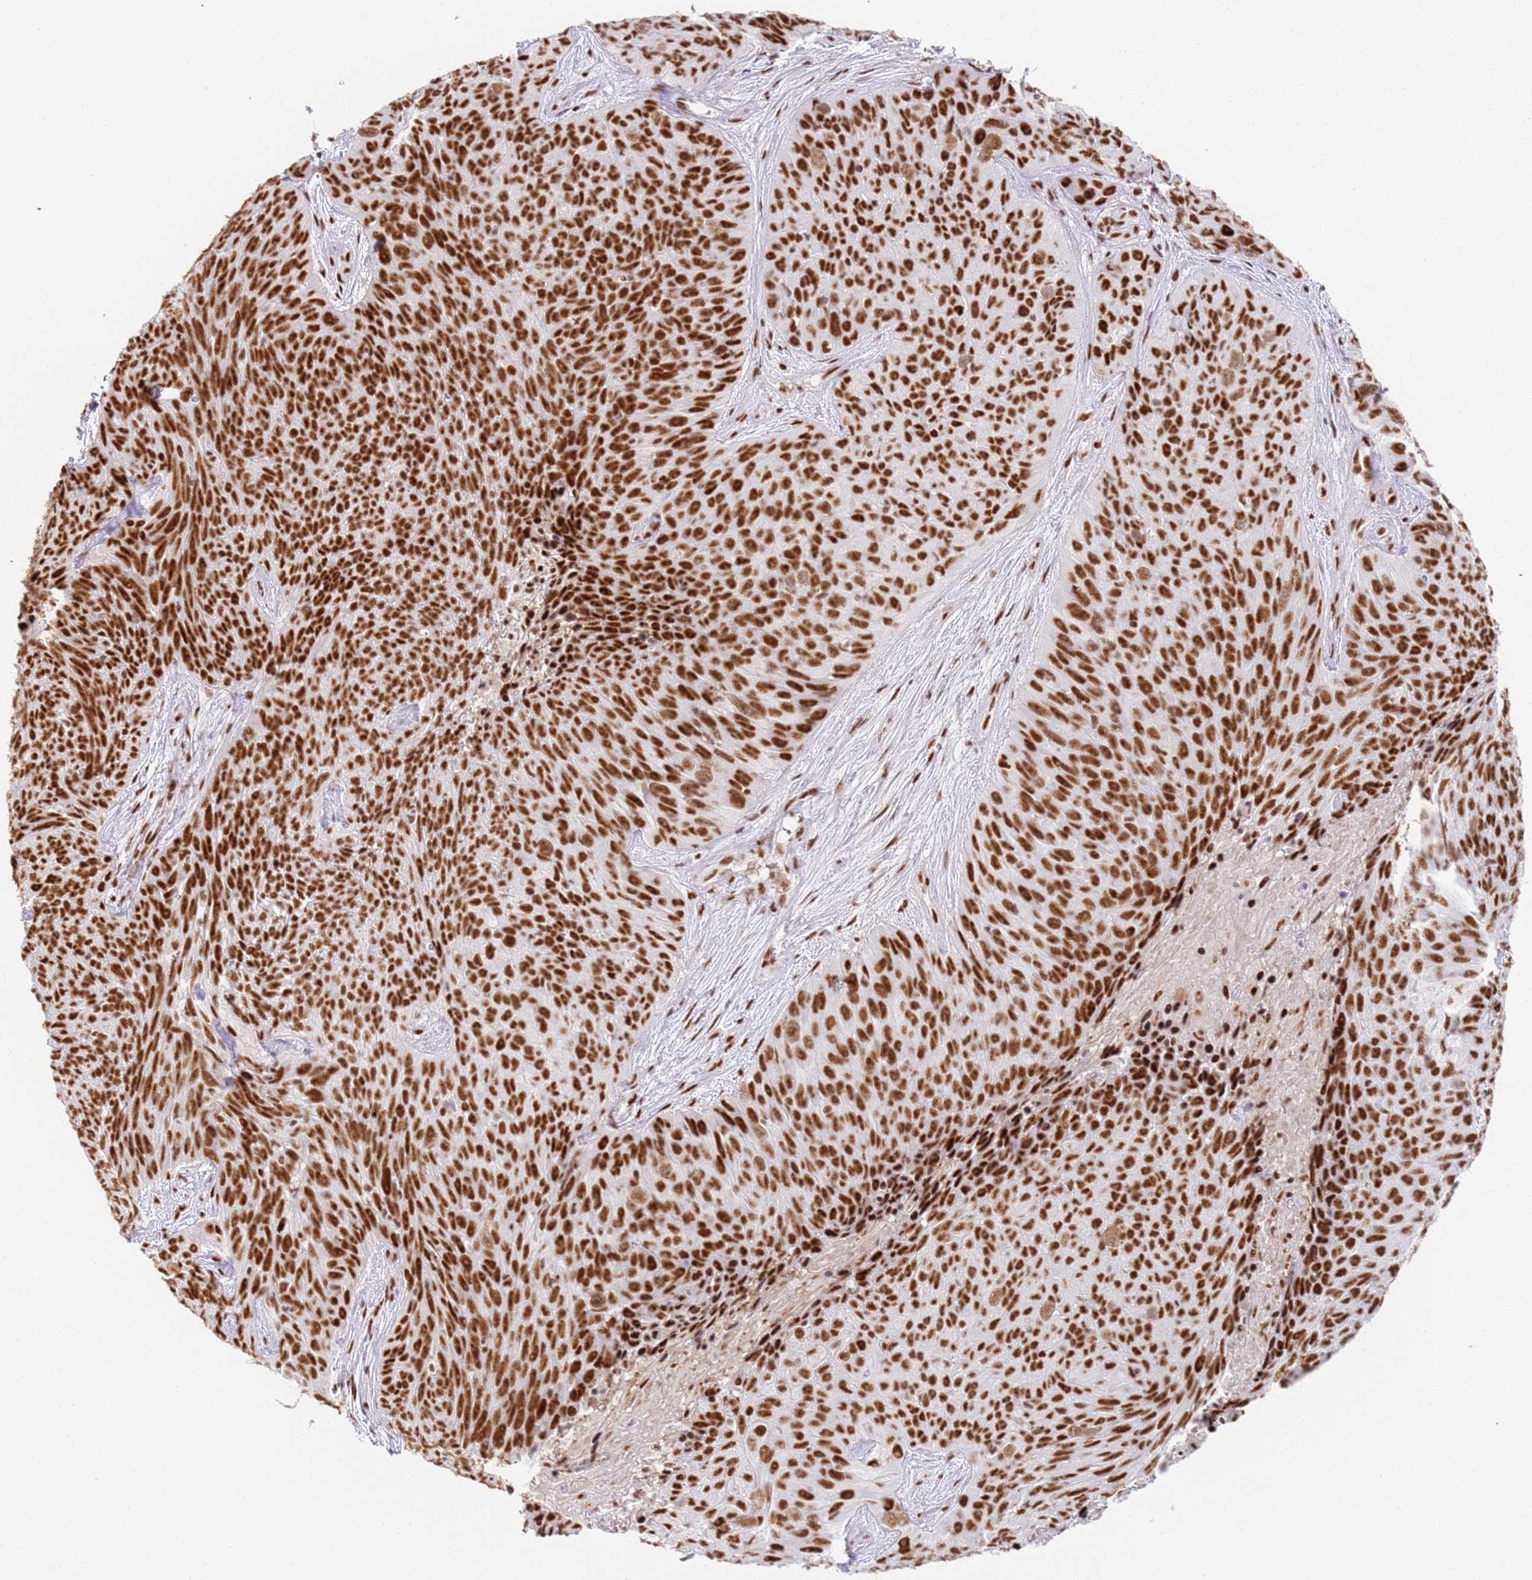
{"staining": {"intensity": "strong", "quantity": ">75%", "location": "nuclear"}, "tissue": "skin cancer", "cell_type": "Tumor cells", "image_type": "cancer", "snomed": [{"axis": "morphology", "description": "Squamous cell carcinoma, NOS"}, {"axis": "topography", "description": "Skin"}], "caption": "DAB immunohistochemical staining of skin cancer (squamous cell carcinoma) displays strong nuclear protein staining in about >75% of tumor cells.", "gene": "AKAP8L", "patient": {"sex": "female", "age": 87}}